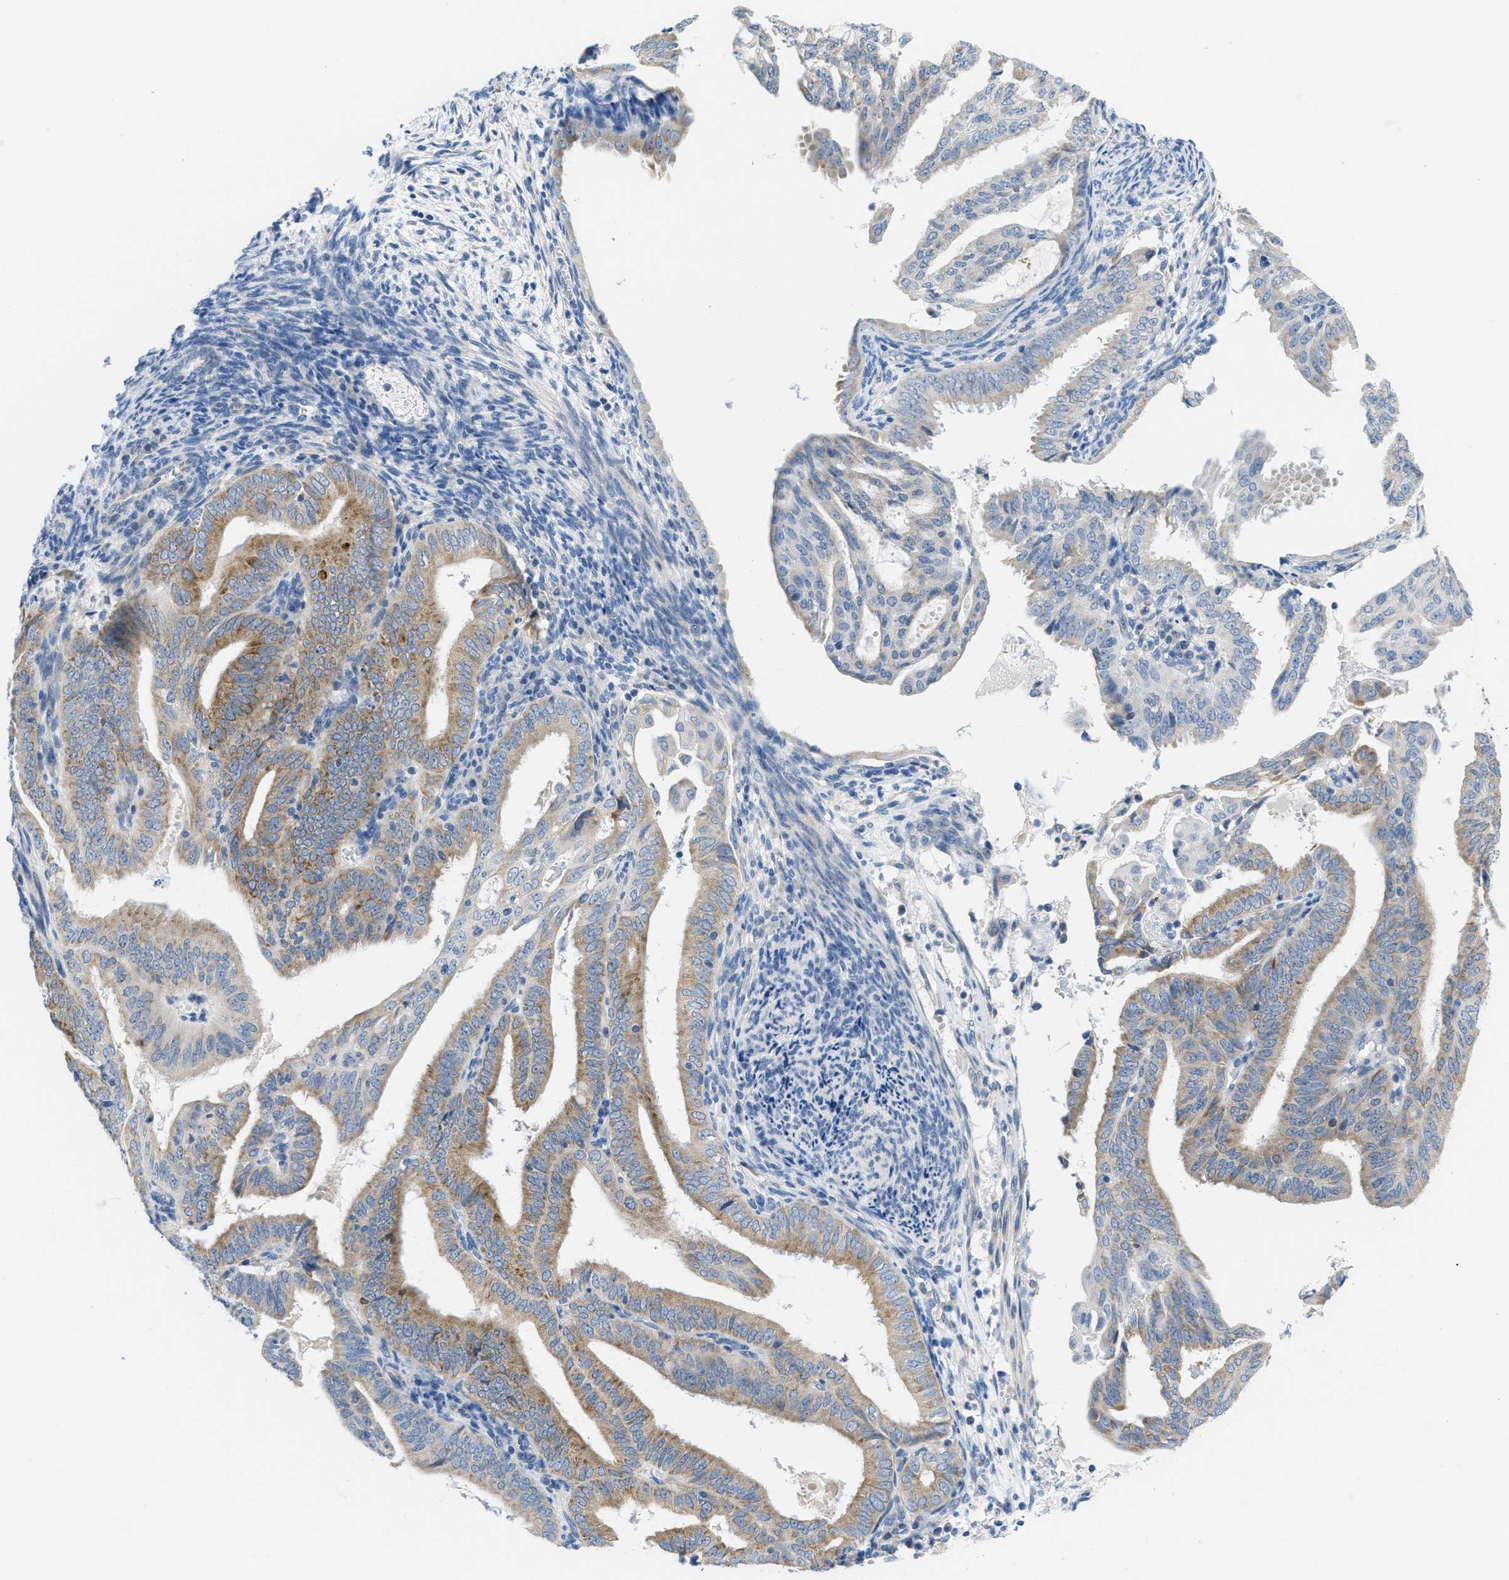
{"staining": {"intensity": "moderate", "quantity": "25%-75%", "location": "cytoplasmic/membranous"}, "tissue": "endometrial cancer", "cell_type": "Tumor cells", "image_type": "cancer", "snomed": [{"axis": "morphology", "description": "Adenocarcinoma, NOS"}, {"axis": "topography", "description": "Endometrium"}], "caption": "This micrograph demonstrates endometrial adenocarcinoma stained with immunohistochemistry to label a protein in brown. The cytoplasmic/membranous of tumor cells show moderate positivity for the protein. Nuclei are counter-stained blue.", "gene": "PTDSS1", "patient": {"sex": "female", "age": 58}}